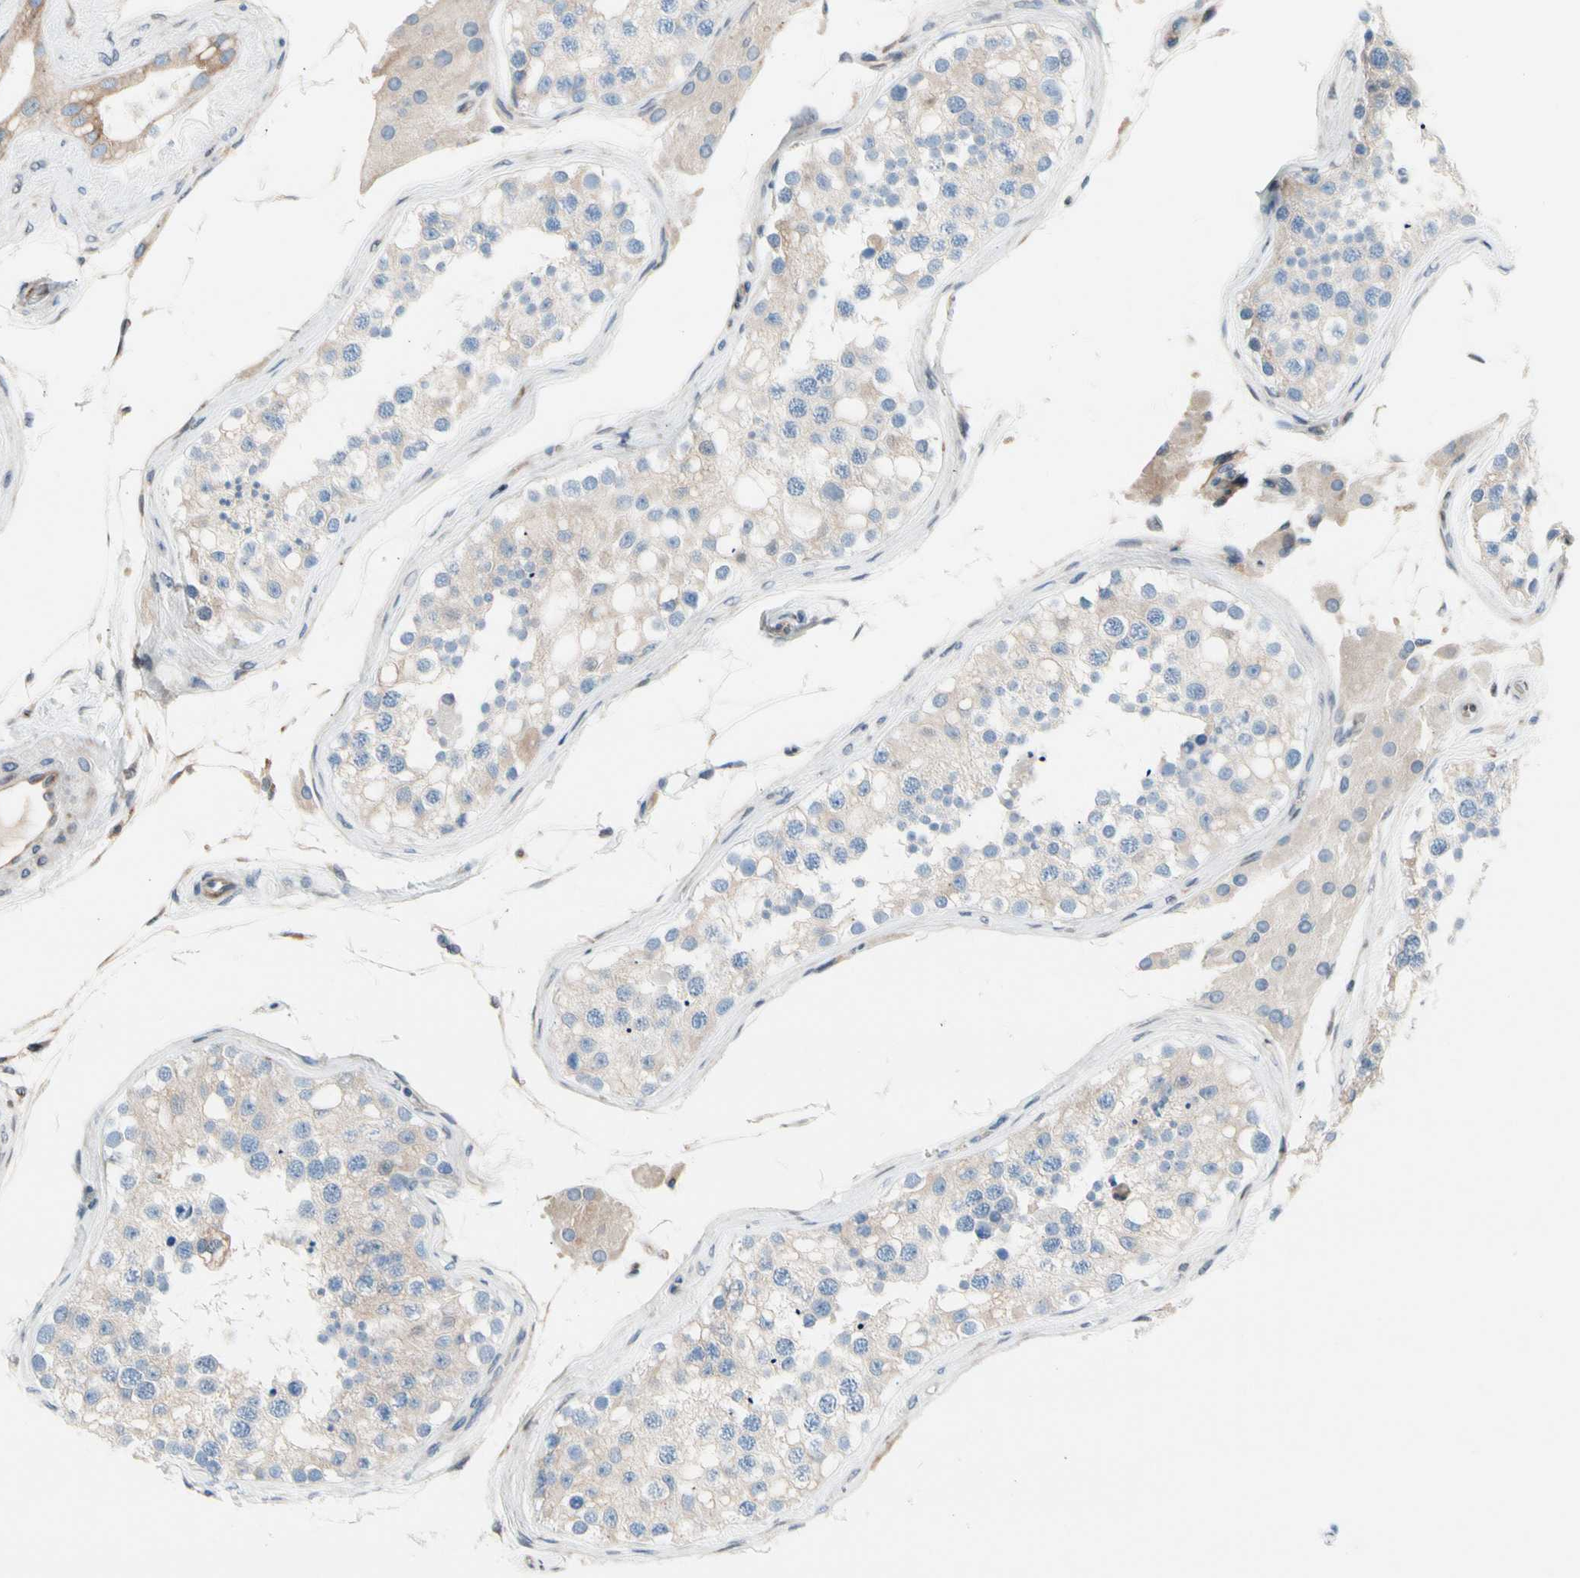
{"staining": {"intensity": "weak", "quantity": "25%-75%", "location": "cytoplasmic/membranous"}, "tissue": "testis", "cell_type": "Cells in seminiferous ducts", "image_type": "normal", "snomed": [{"axis": "morphology", "description": "Normal tissue, NOS"}, {"axis": "topography", "description": "Testis"}], "caption": "A brown stain highlights weak cytoplasmic/membranous expression of a protein in cells in seminiferous ducts of benign human testis. Using DAB (brown) and hematoxylin (blue) stains, captured at high magnification using brightfield microscopy.", "gene": "MAP3K3", "patient": {"sex": "male", "age": 68}}